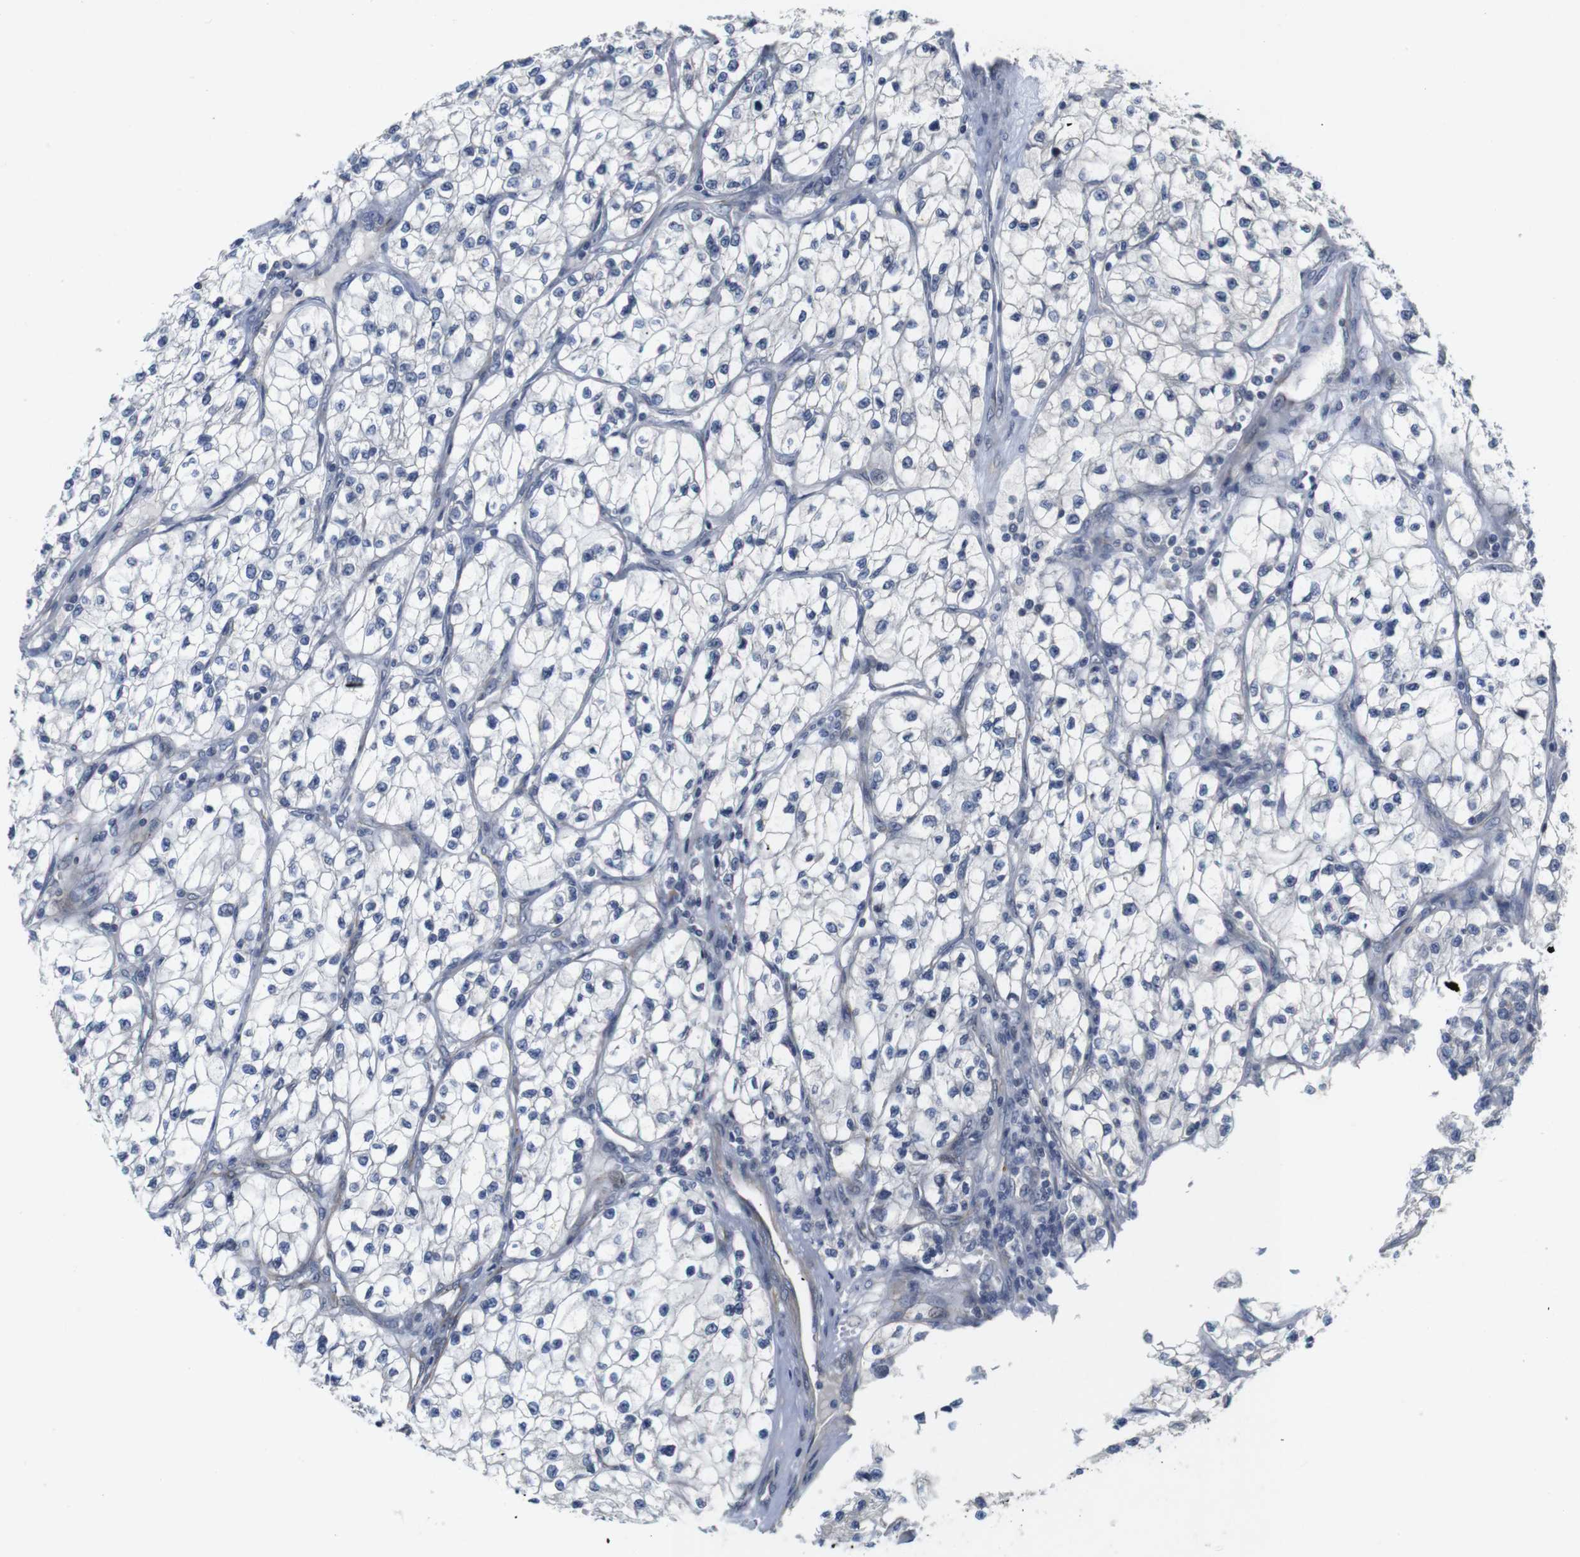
{"staining": {"intensity": "negative", "quantity": "none", "location": "none"}, "tissue": "renal cancer", "cell_type": "Tumor cells", "image_type": "cancer", "snomed": [{"axis": "morphology", "description": "Adenocarcinoma, NOS"}, {"axis": "topography", "description": "Kidney"}], "caption": "DAB (3,3'-diaminobenzidine) immunohistochemical staining of renal cancer displays no significant expression in tumor cells. (IHC, brightfield microscopy, high magnification).", "gene": "CYB561", "patient": {"sex": "female", "age": 57}}